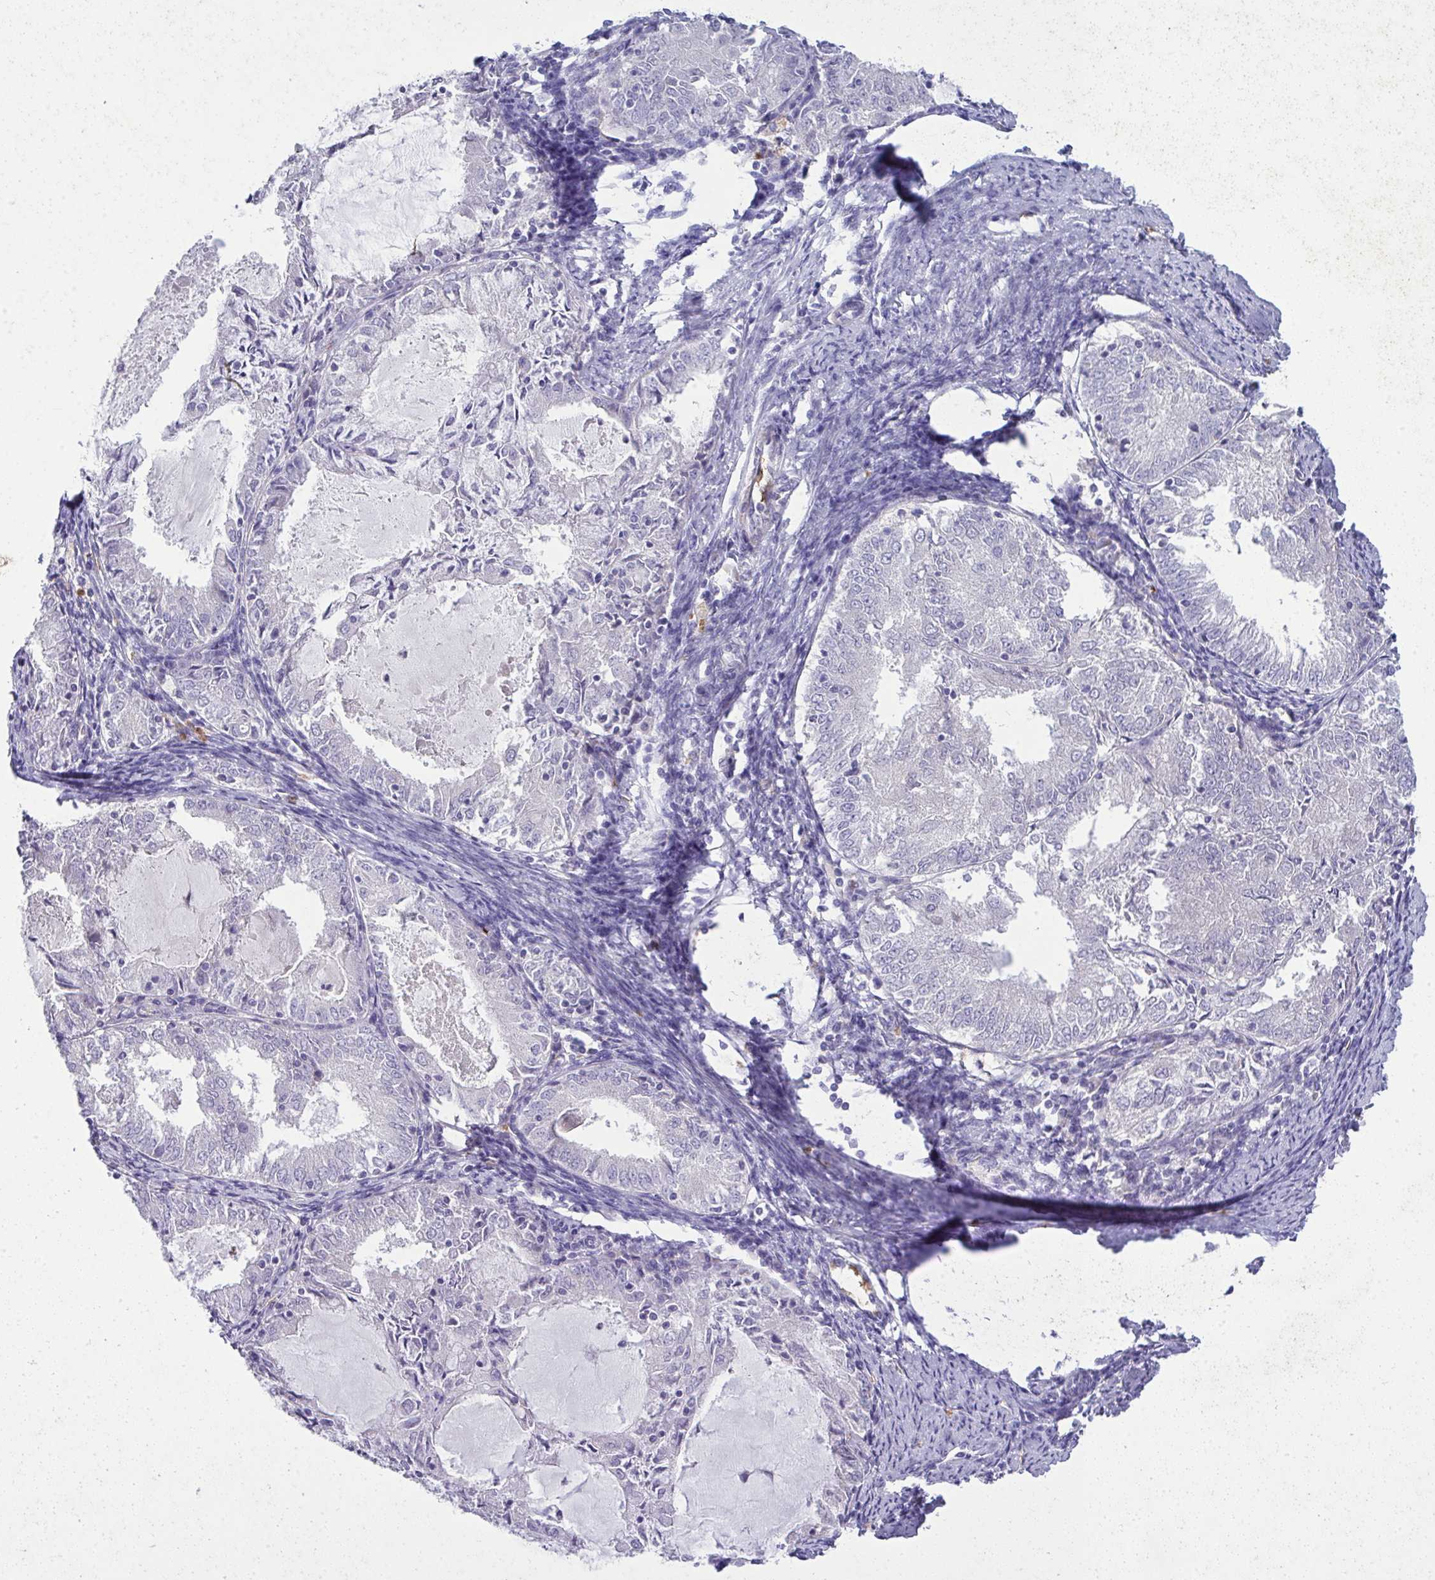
{"staining": {"intensity": "negative", "quantity": "none", "location": "none"}, "tissue": "endometrial cancer", "cell_type": "Tumor cells", "image_type": "cancer", "snomed": [{"axis": "morphology", "description": "Adenocarcinoma, NOS"}, {"axis": "topography", "description": "Endometrium"}], "caption": "Tumor cells show no significant protein expression in endometrial cancer. (DAB (3,3'-diaminobenzidine) immunohistochemistry visualized using brightfield microscopy, high magnification).", "gene": "SPTB", "patient": {"sex": "female", "age": 57}}